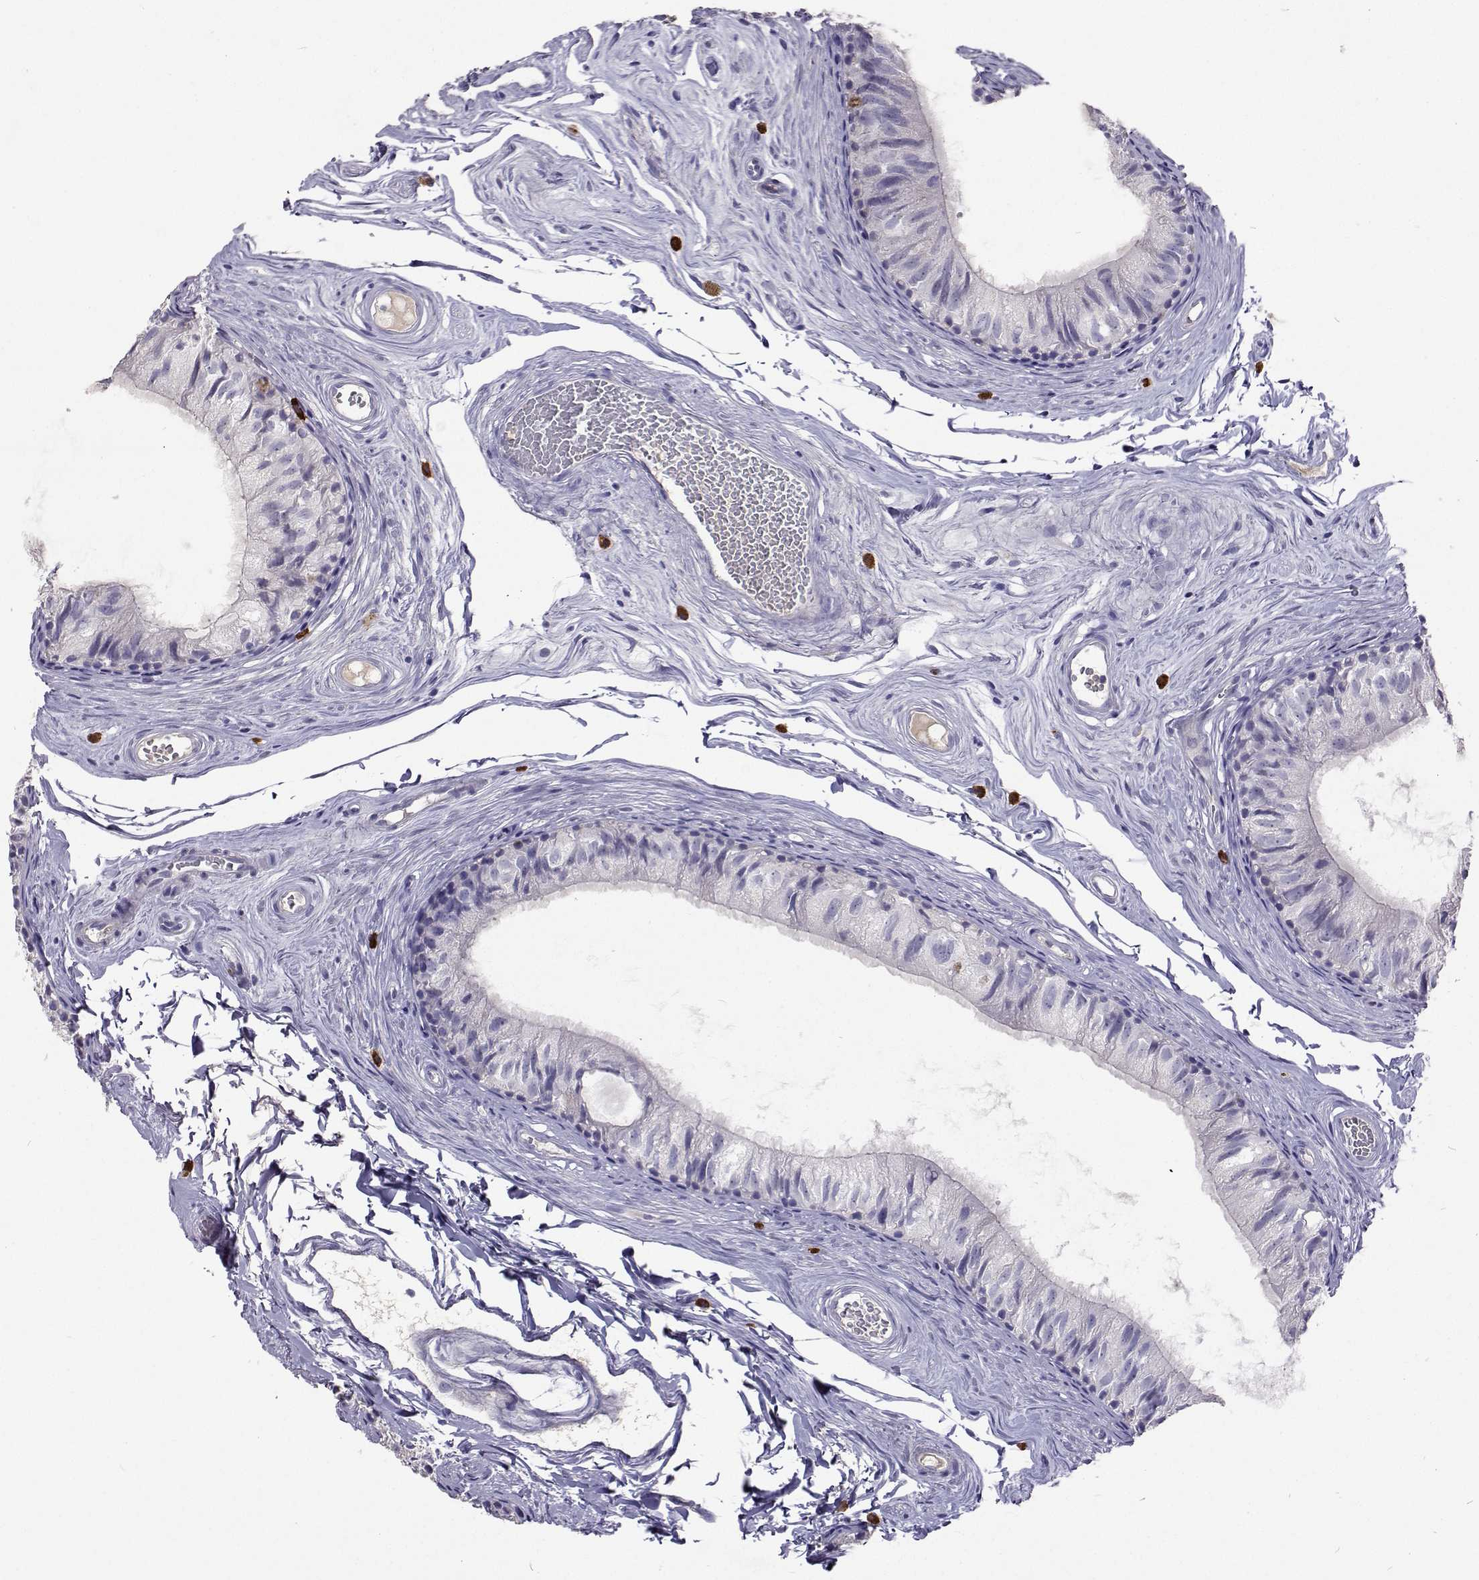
{"staining": {"intensity": "negative", "quantity": "none", "location": "none"}, "tissue": "epididymis", "cell_type": "Glandular cells", "image_type": "normal", "snomed": [{"axis": "morphology", "description": "Normal tissue, NOS"}, {"axis": "topography", "description": "Epididymis"}], "caption": "Immunohistochemistry histopathology image of normal epididymis: human epididymis stained with DAB exhibits no significant protein expression in glandular cells. Nuclei are stained in blue.", "gene": "CFAP44", "patient": {"sex": "male", "age": 45}}